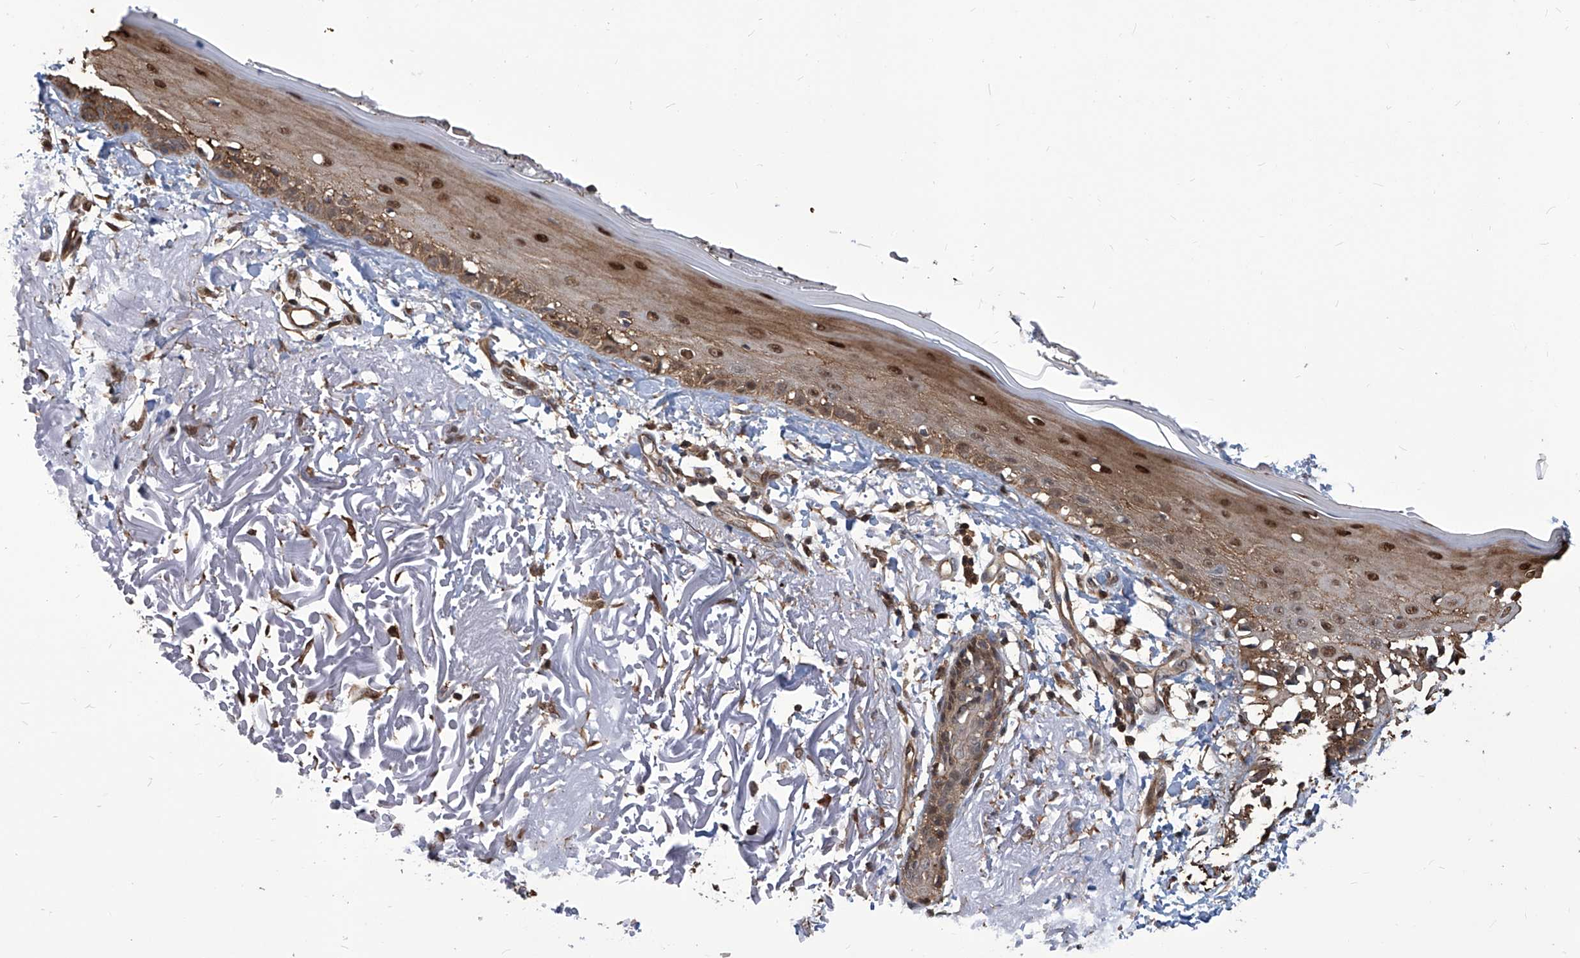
{"staining": {"intensity": "moderate", "quantity": ">75%", "location": "cytoplasmic/membranous"}, "tissue": "skin", "cell_type": "Fibroblasts", "image_type": "normal", "snomed": [{"axis": "morphology", "description": "Normal tissue, NOS"}, {"axis": "topography", "description": "Skin"}, {"axis": "topography", "description": "Skeletal muscle"}], "caption": "Protein staining demonstrates moderate cytoplasmic/membranous positivity in about >75% of fibroblasts in normal skin.", "gene": "PSMB1", "patient": {"sex": "male", "age": 83}}